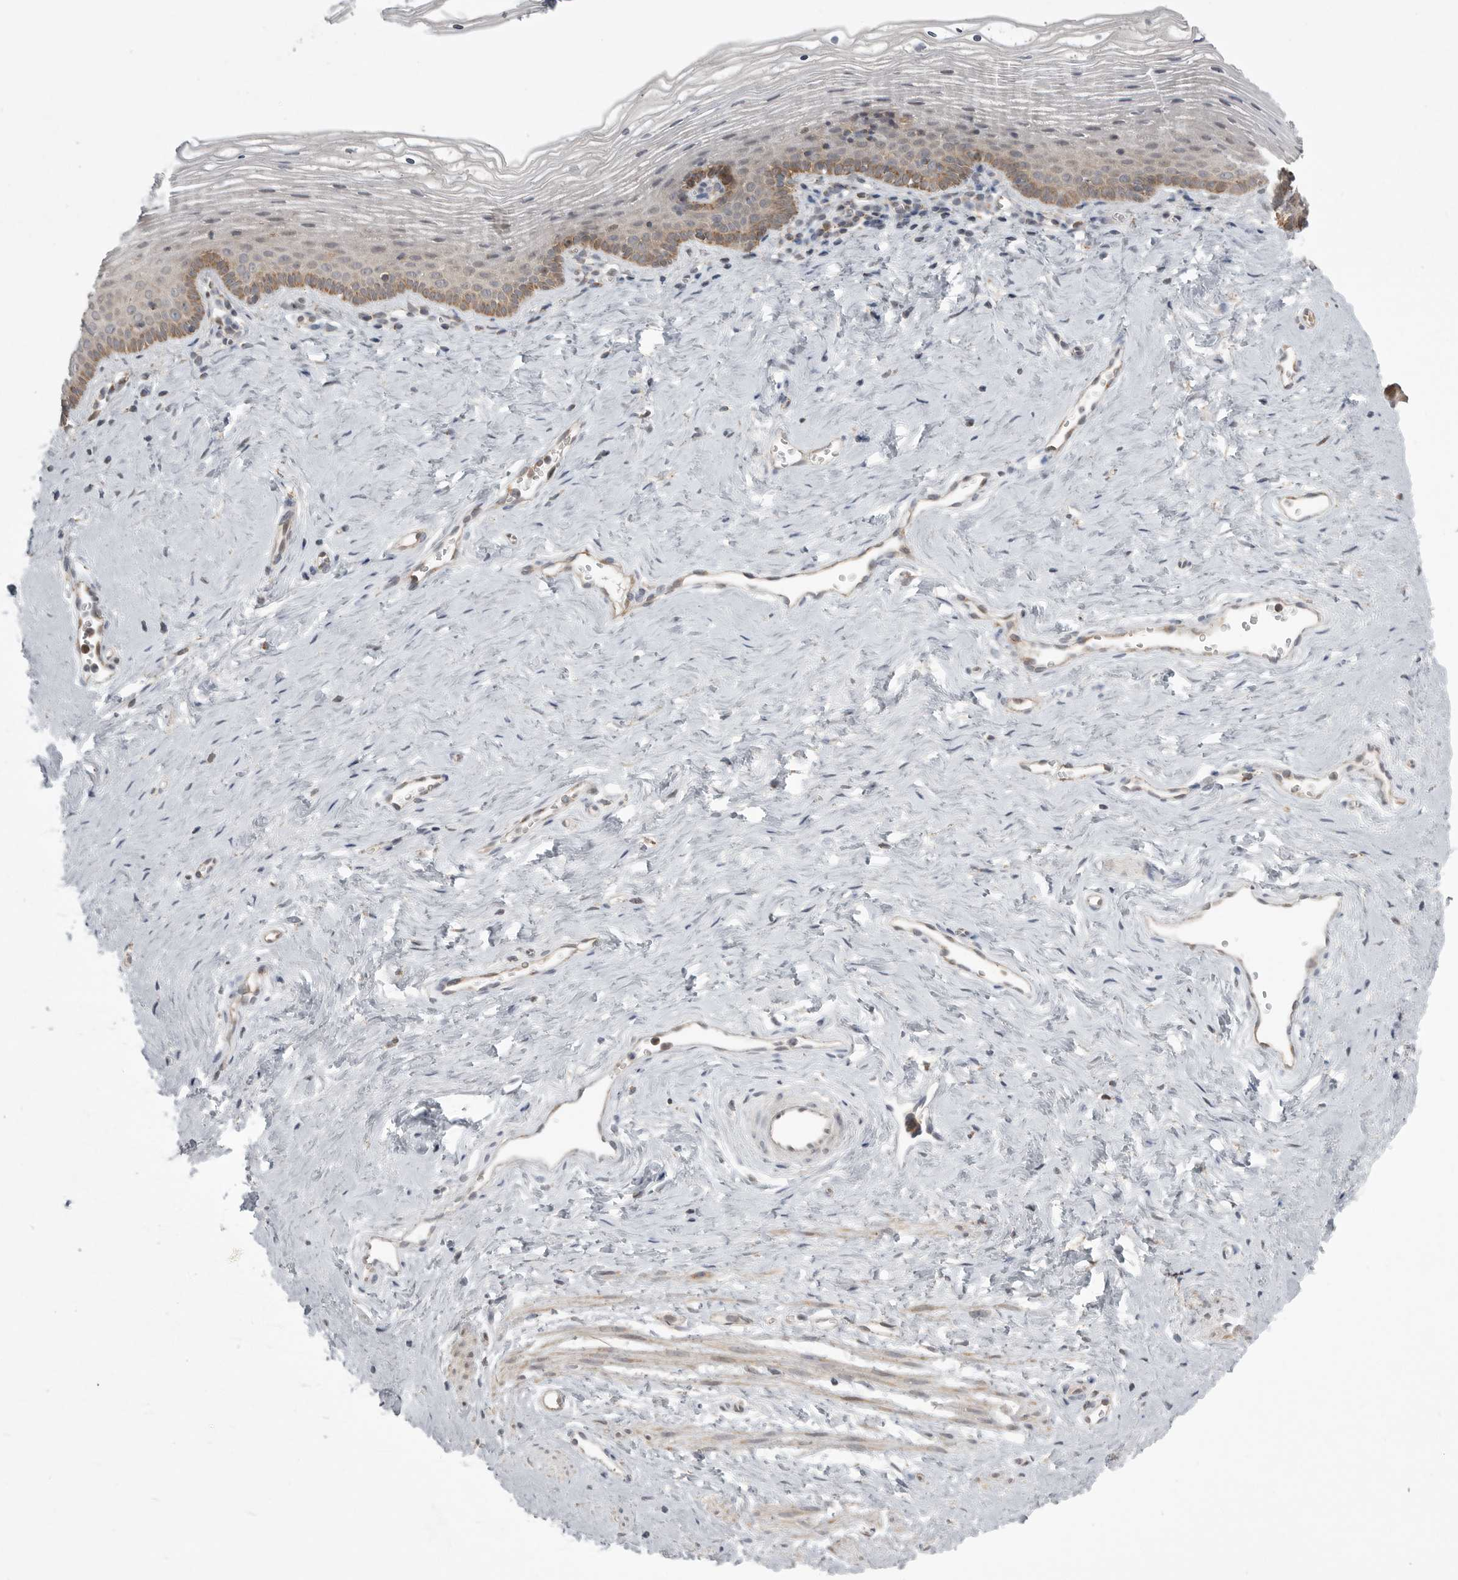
{"staining": {"intensity": "moderate", "quantity": "<25%", "location": "cytoplasmic/membranous"}, "tissue": "vagina", "cell_type": "Squamous epithelial cells", "image_type": "normal", "snomed": [{"axis": "morphology", "description": "Normal tissue, NOS"}, {"axis": "topography", "description": "Vagina"}], "caption": "This photomicrograph exhibits immunohistochemistry (IHC) staining of benign human vagina, with low moderate cytoplasmic/membranous staining in approximately <25% of squamous epithelial cells.", "gene": "KYAT3", "patient": {"sex": "female", "age": 32}}